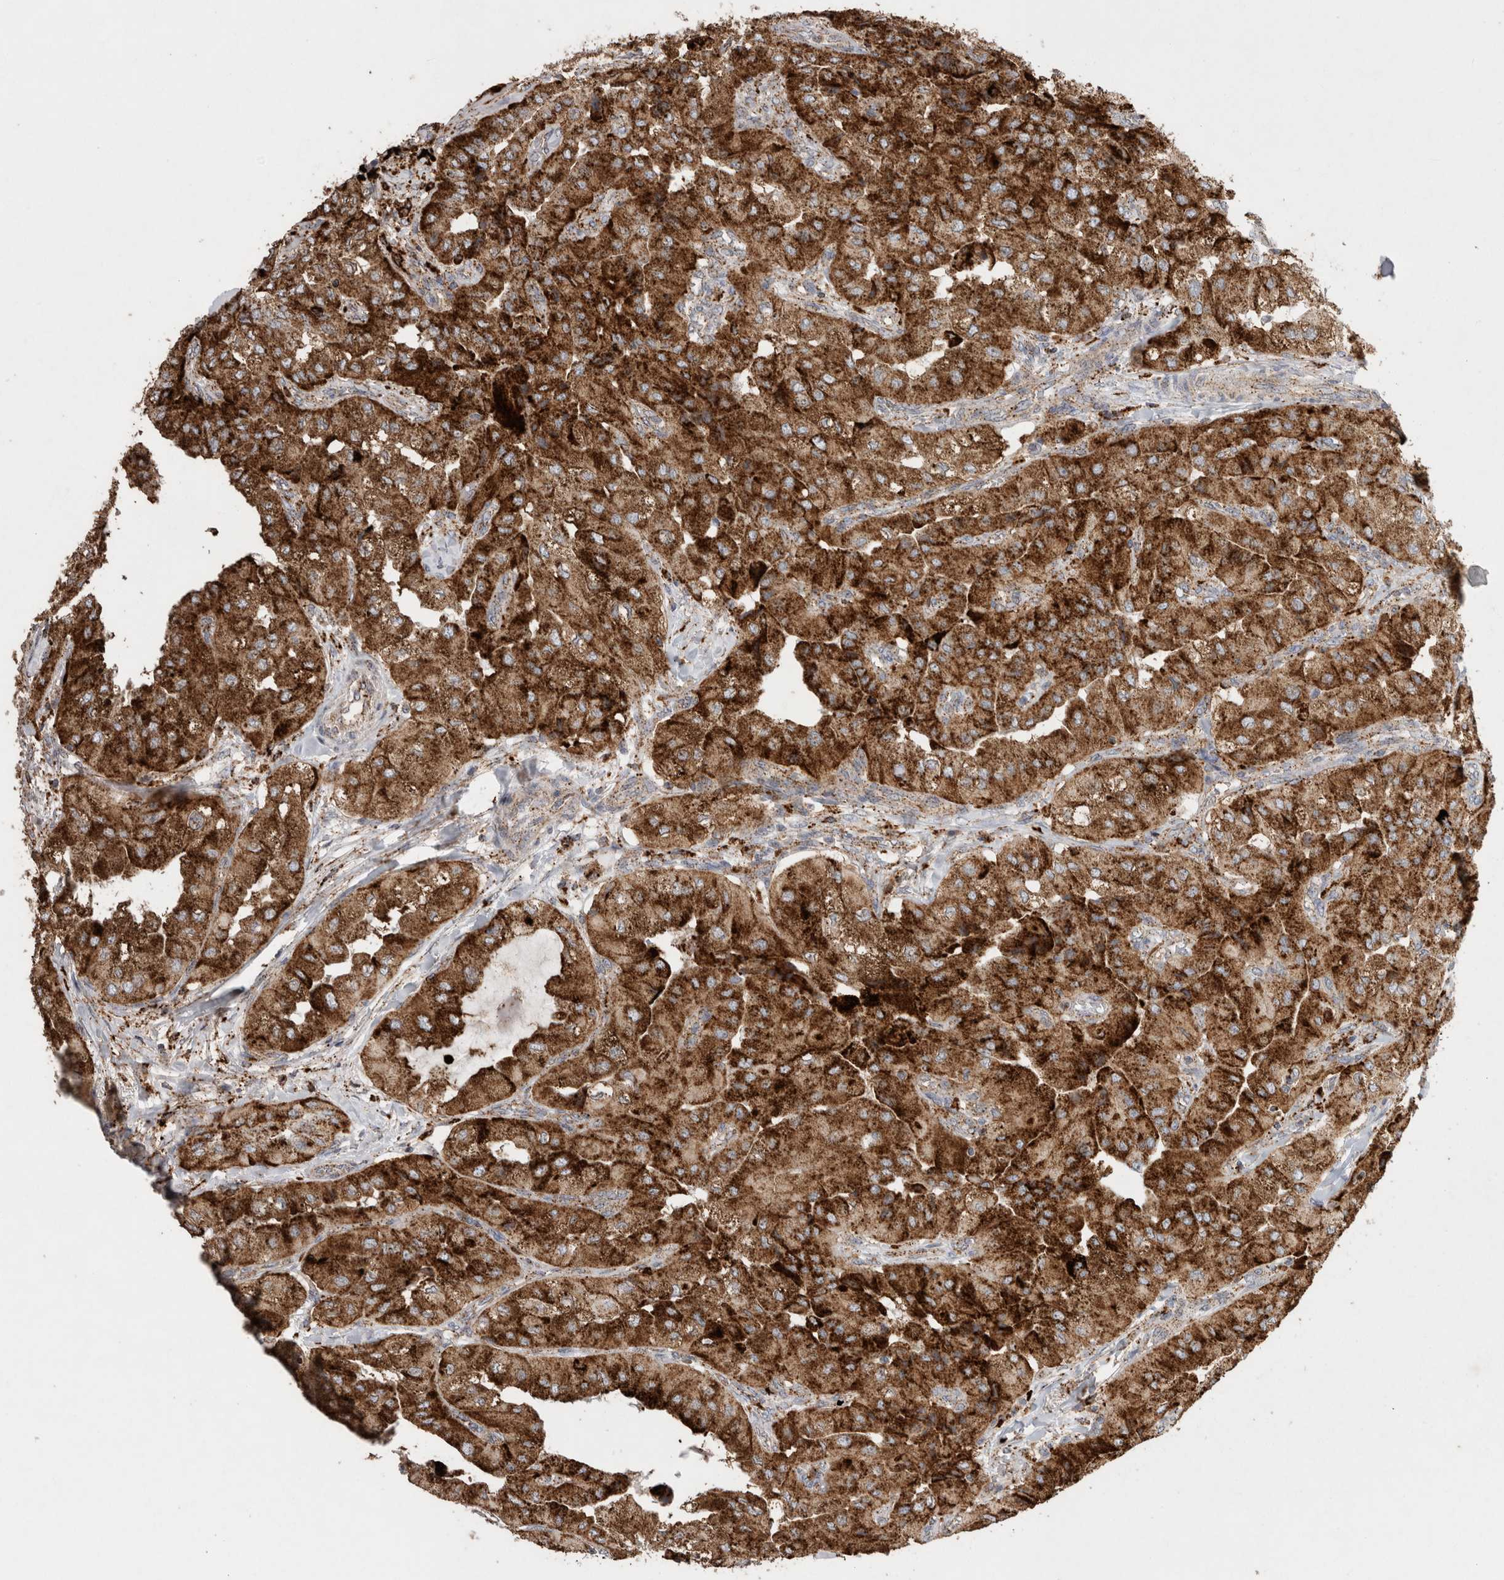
{"staining": {"intensity": "strong", "quantity": ">75%", "location": "cytoplasmic/membranous"}, "tissue": "thyroid cancer", "cell_type": "Tumor cells", "image_type": "cancer", "snomed": [{"axis": "morphology", "description": "Papillary adenocarcinoma, NOS"}, {"axis": "topography", "description": "Thyroid gland"}], "caption": "The photomicrograph demonstrates staining of thyroid cancer (papillary adenocarcinoma), revealing strong cytoplasmic/membranous protein expression (brown color) within tumor cells.", "gene": "CTSA", "patient": {"sex": "female", "age": 59}}